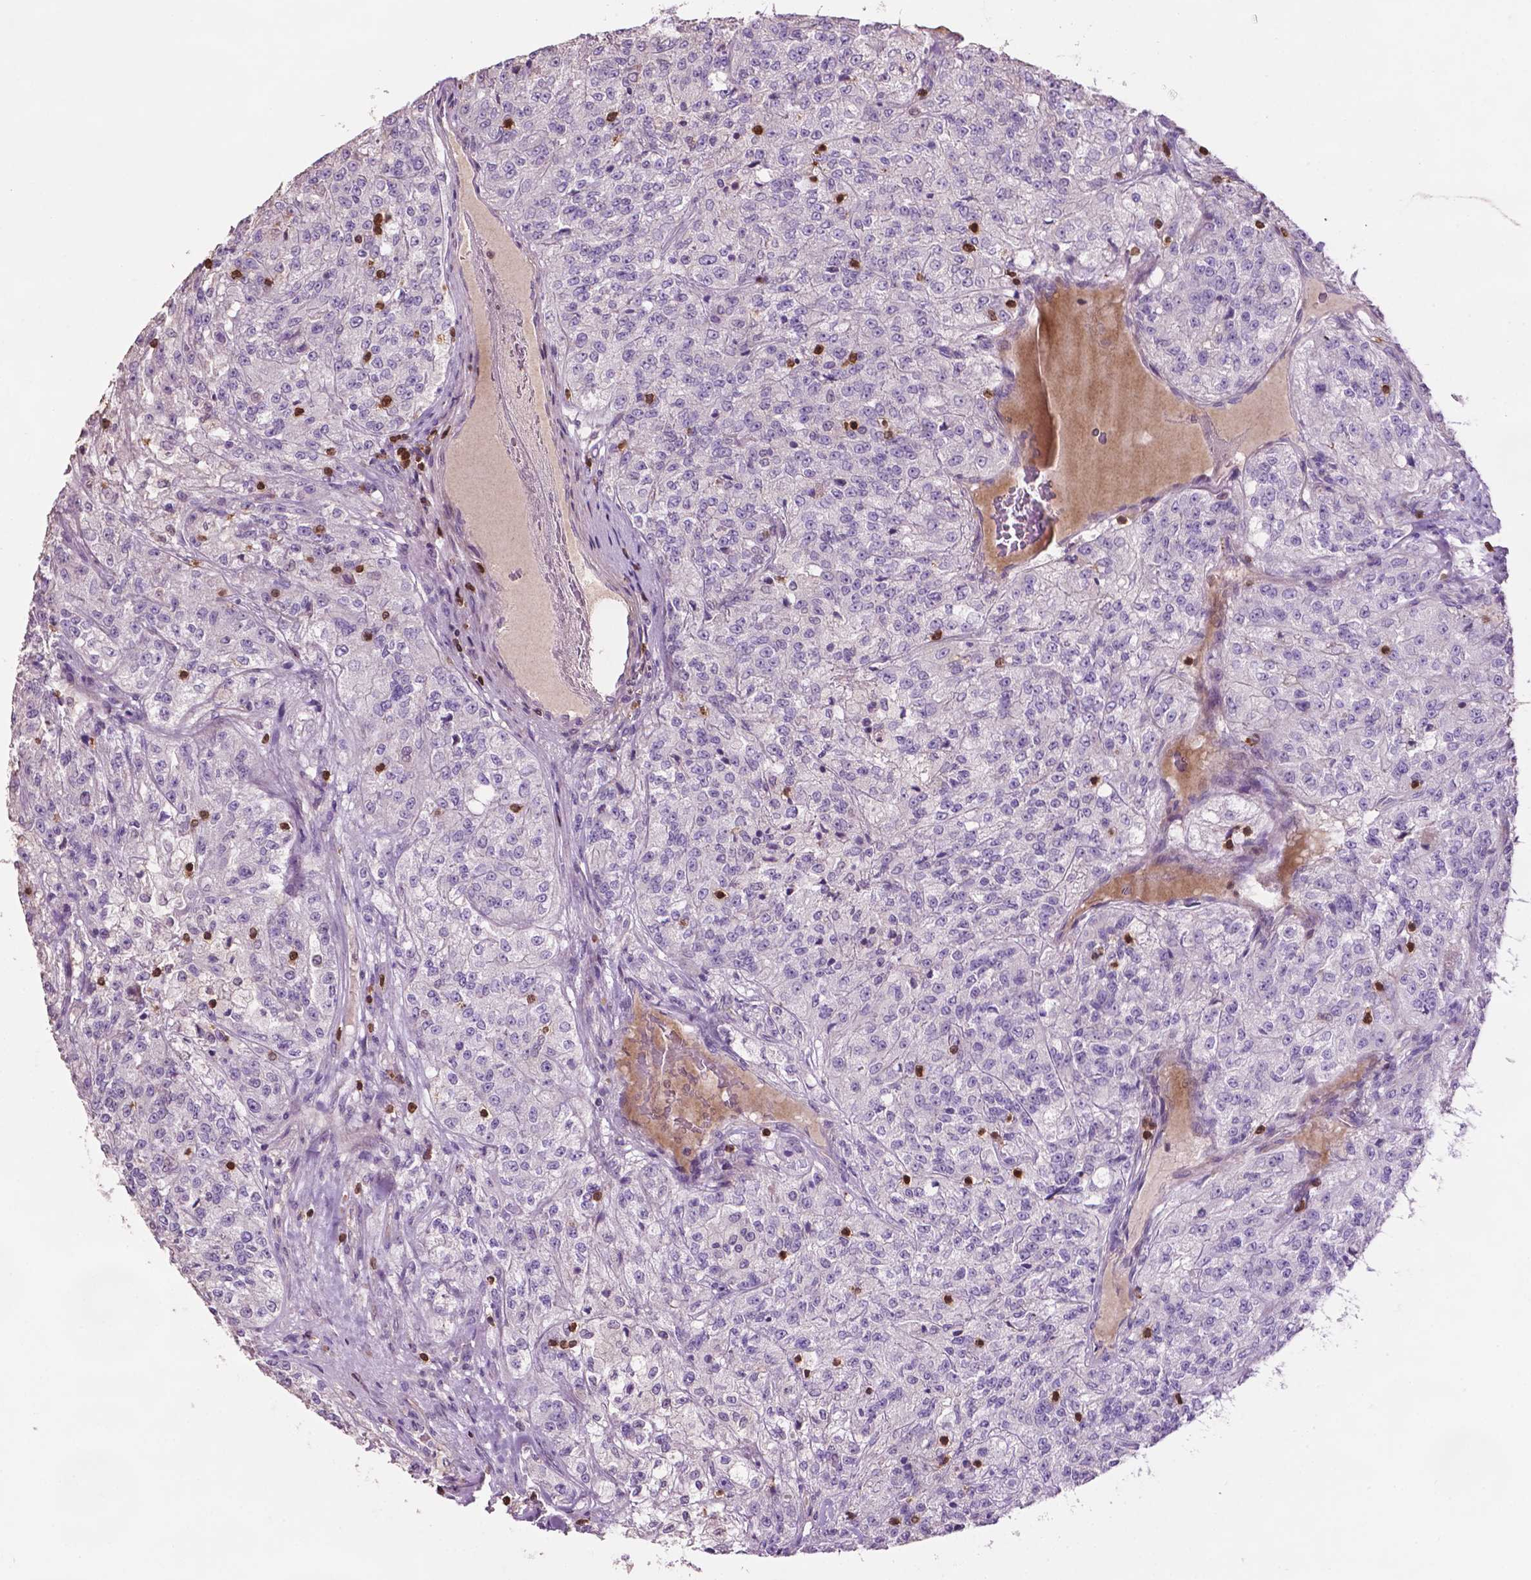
{"staining": {"intensity": "negative", "quantity": "none", "location": "none"}, "tissue": "renal cancer", "cell_type": "Tumor cells", "image_type": "cancer", "snomed": [{"axis": "morphology", "description": "Adenocarcinoma, NOS"}, {"axis": "topography", "description": "Kidney"}], "caption": "Human renal adenocarcinoma stained for a protein using immunohistochemistry reveals no staining in tumor cells.", "gene": "TBC1D10C", "patient": {"sex": "female", "age": 63}}